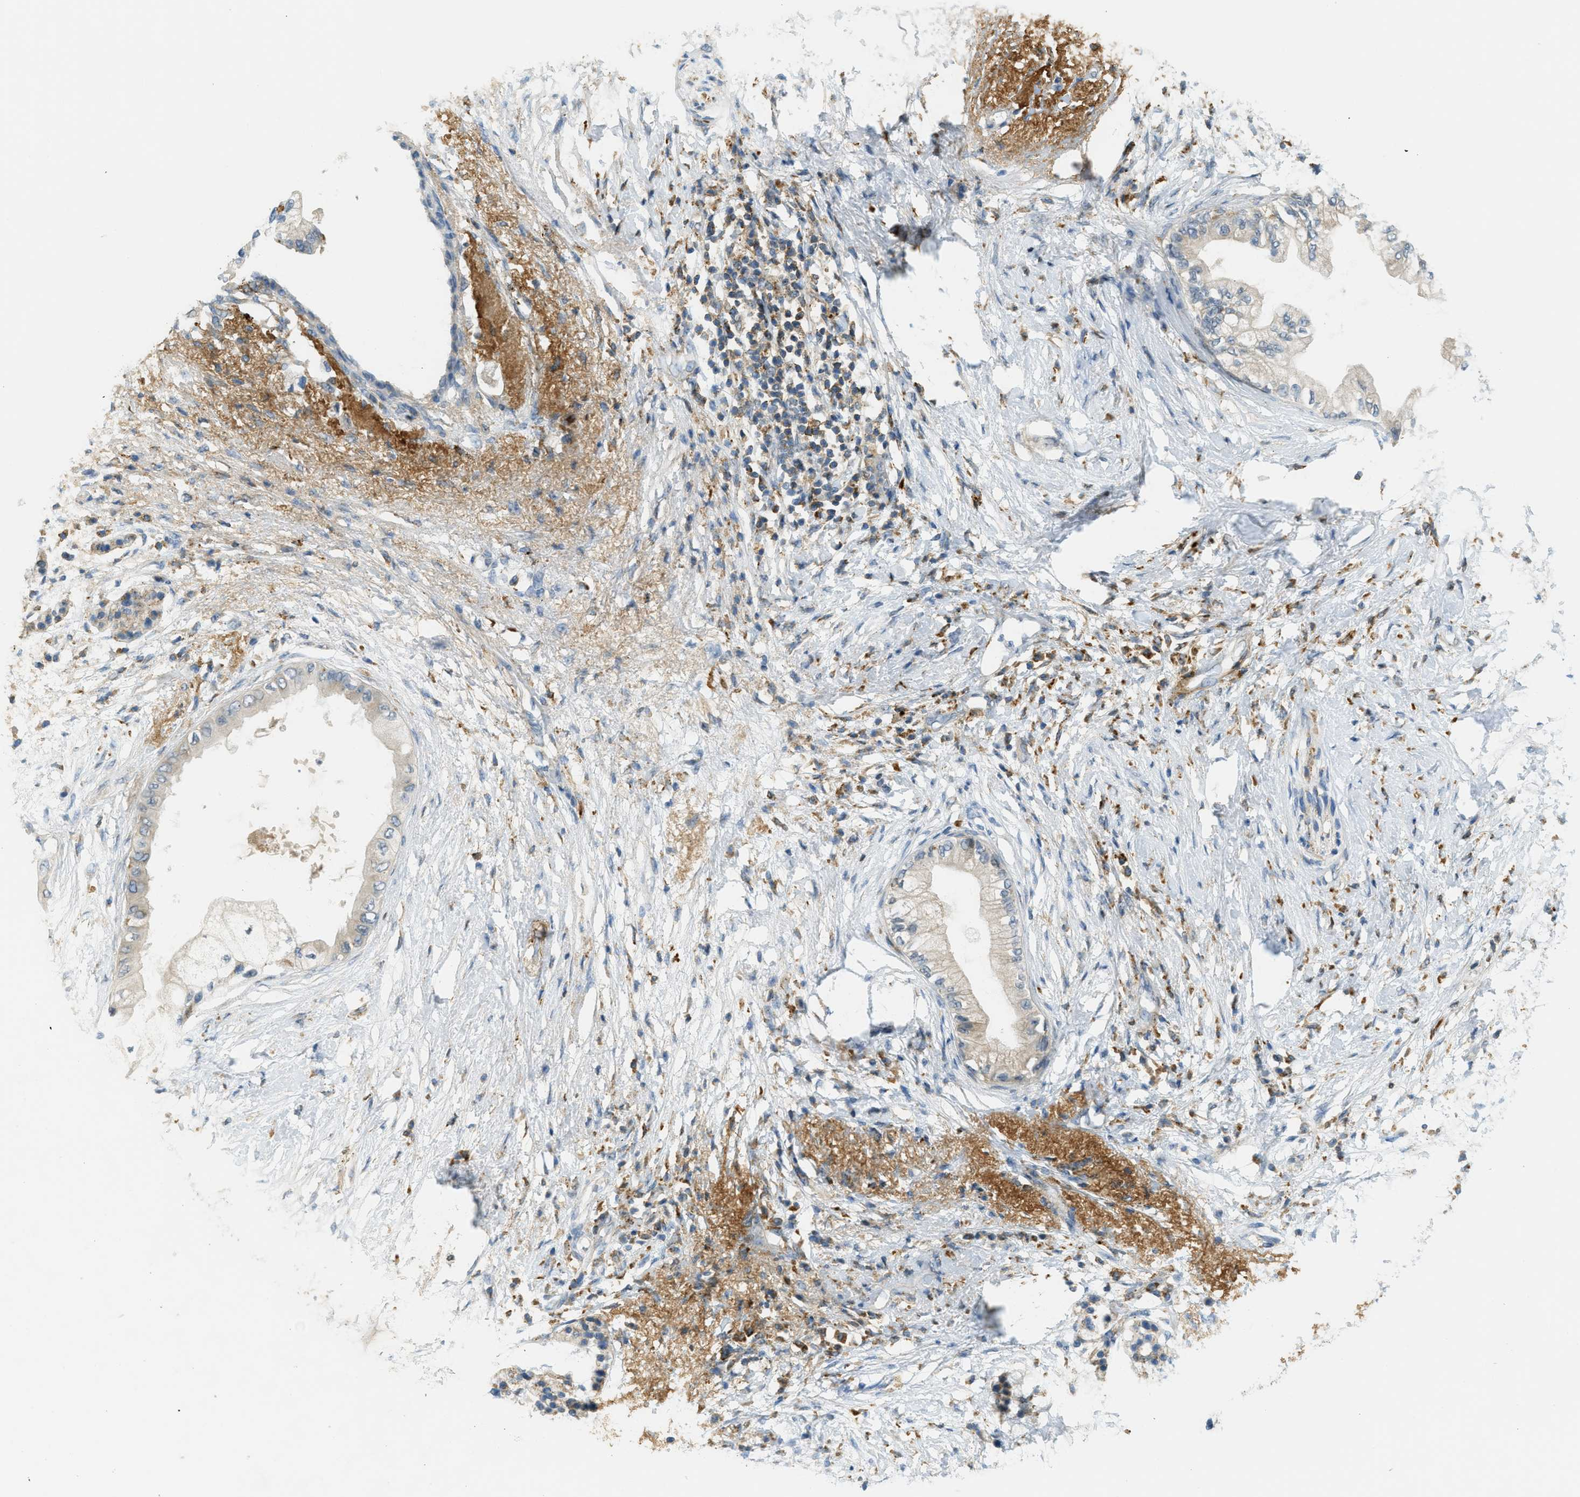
{"staining": {"intensity": "weak", "quantity": "<25%", "location": "cytoplasmic/membranous"}, "tissue": "pancreatic cancer", "cell_type": "Tumor cells", "image_type": "cancer", "snomed": [{"axis": "morphology", "description": "Normal tissue, NOS"}, {"axis": "morphology", "description": "Adenocarcinoma, NOS"}, {"axis": "topography", "description": "Pancreas"}, {"axis": "topography", "description": "Duodenum"}], "caption": "The image reveals no significant positivity in tumor cells of adenocarcinoma (pancreatic).", "gene": "PLBD2", "patient": {"sex": "female", "age": 60}}